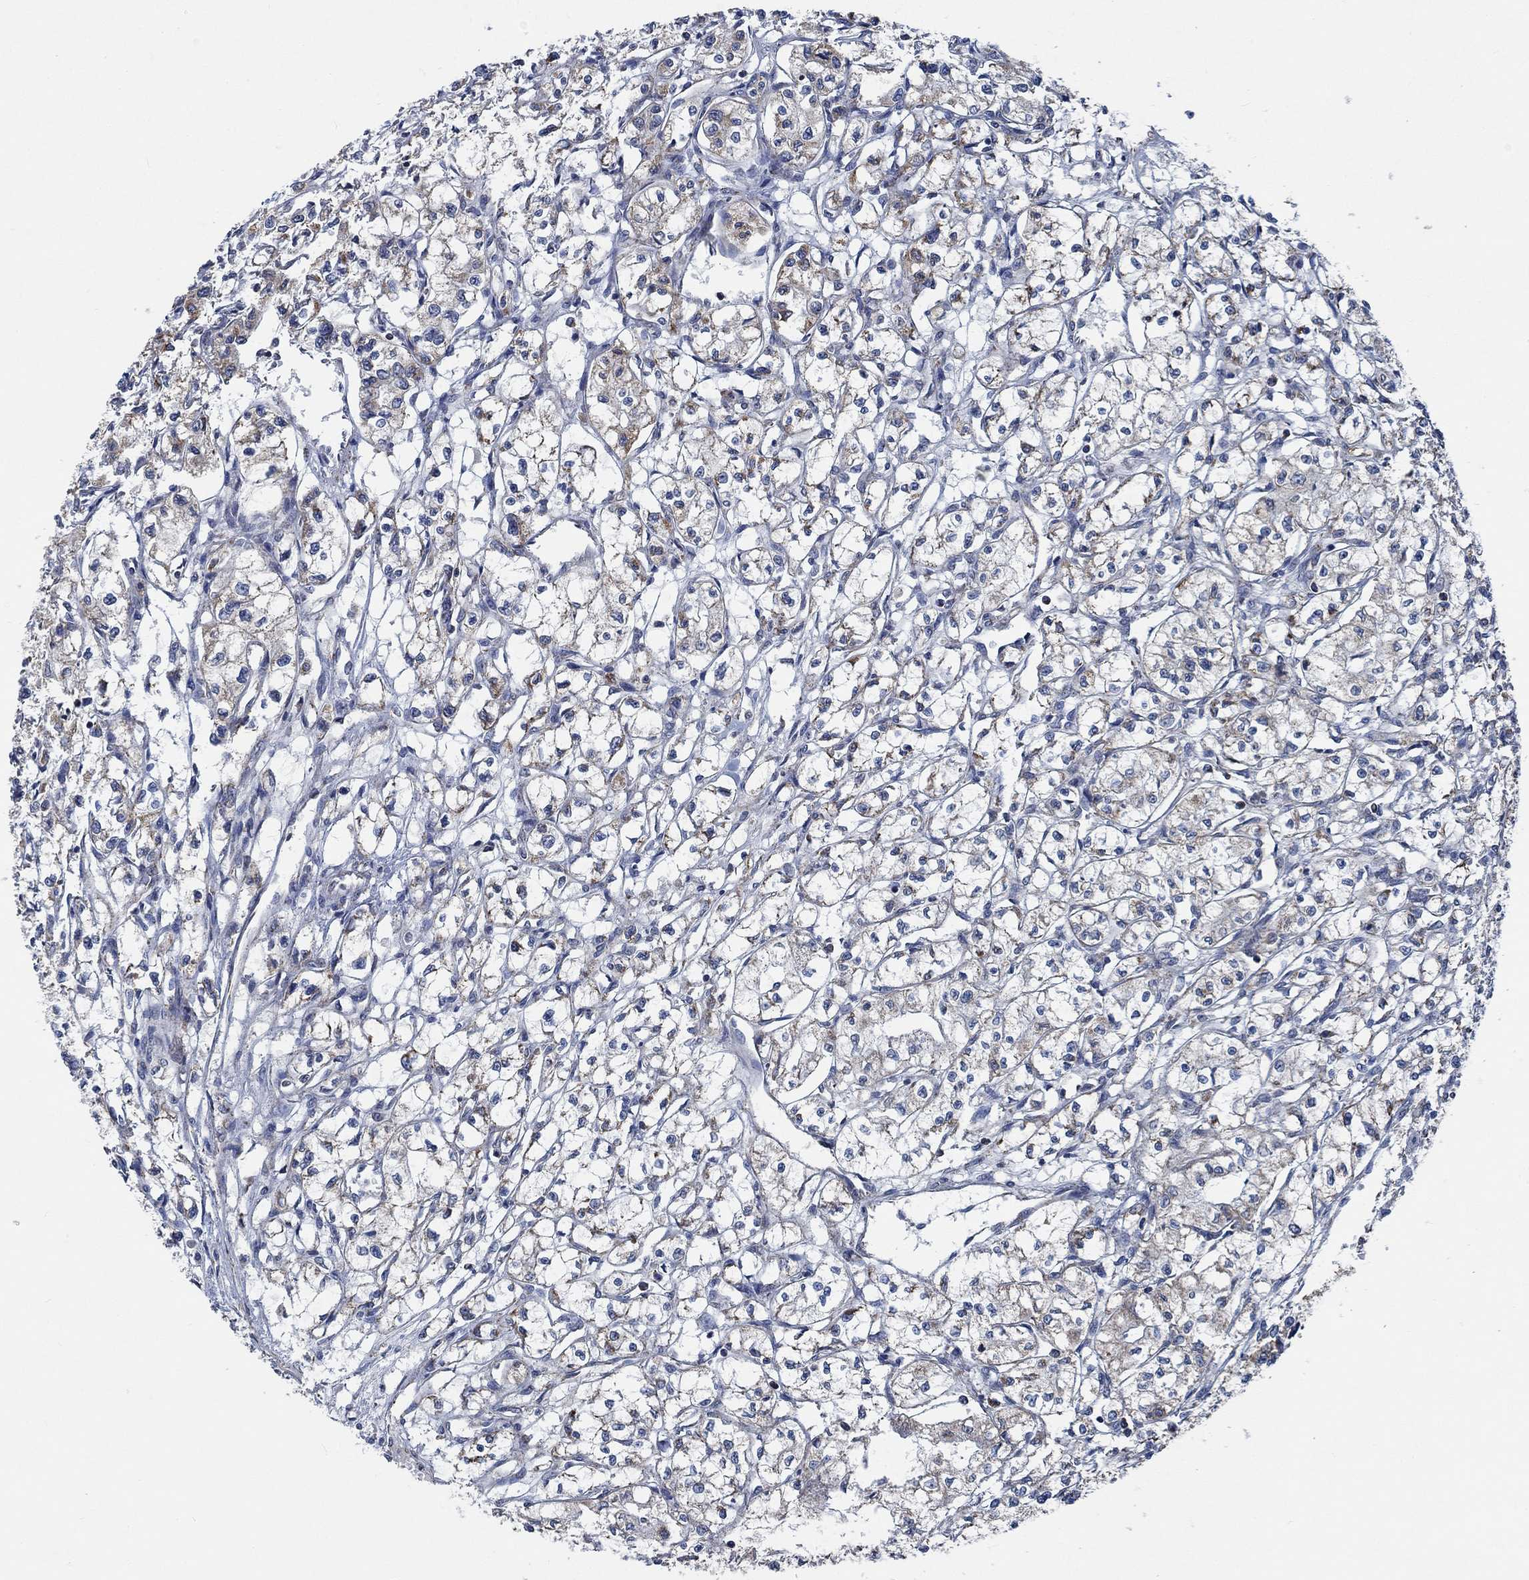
{"staining": {"intensity": "weak", "quantity": "<25%", "location": "cytoplasmic/membranous"}, "tissue": "renal cancer", "cell_type": "Tumor cells", "image_type": "cancer", "snomed": [{"axis": "morphology", "description": "Adenocarcinoma, NOS"}, {"axis": "topography", "description": "Kidney"}], "caption": "This is an immunohistochemistry image of renal cancer. There is no staining in tumor cells.", "gene": "STXBP6", "patient": {"sex": "male", "age": 56}}